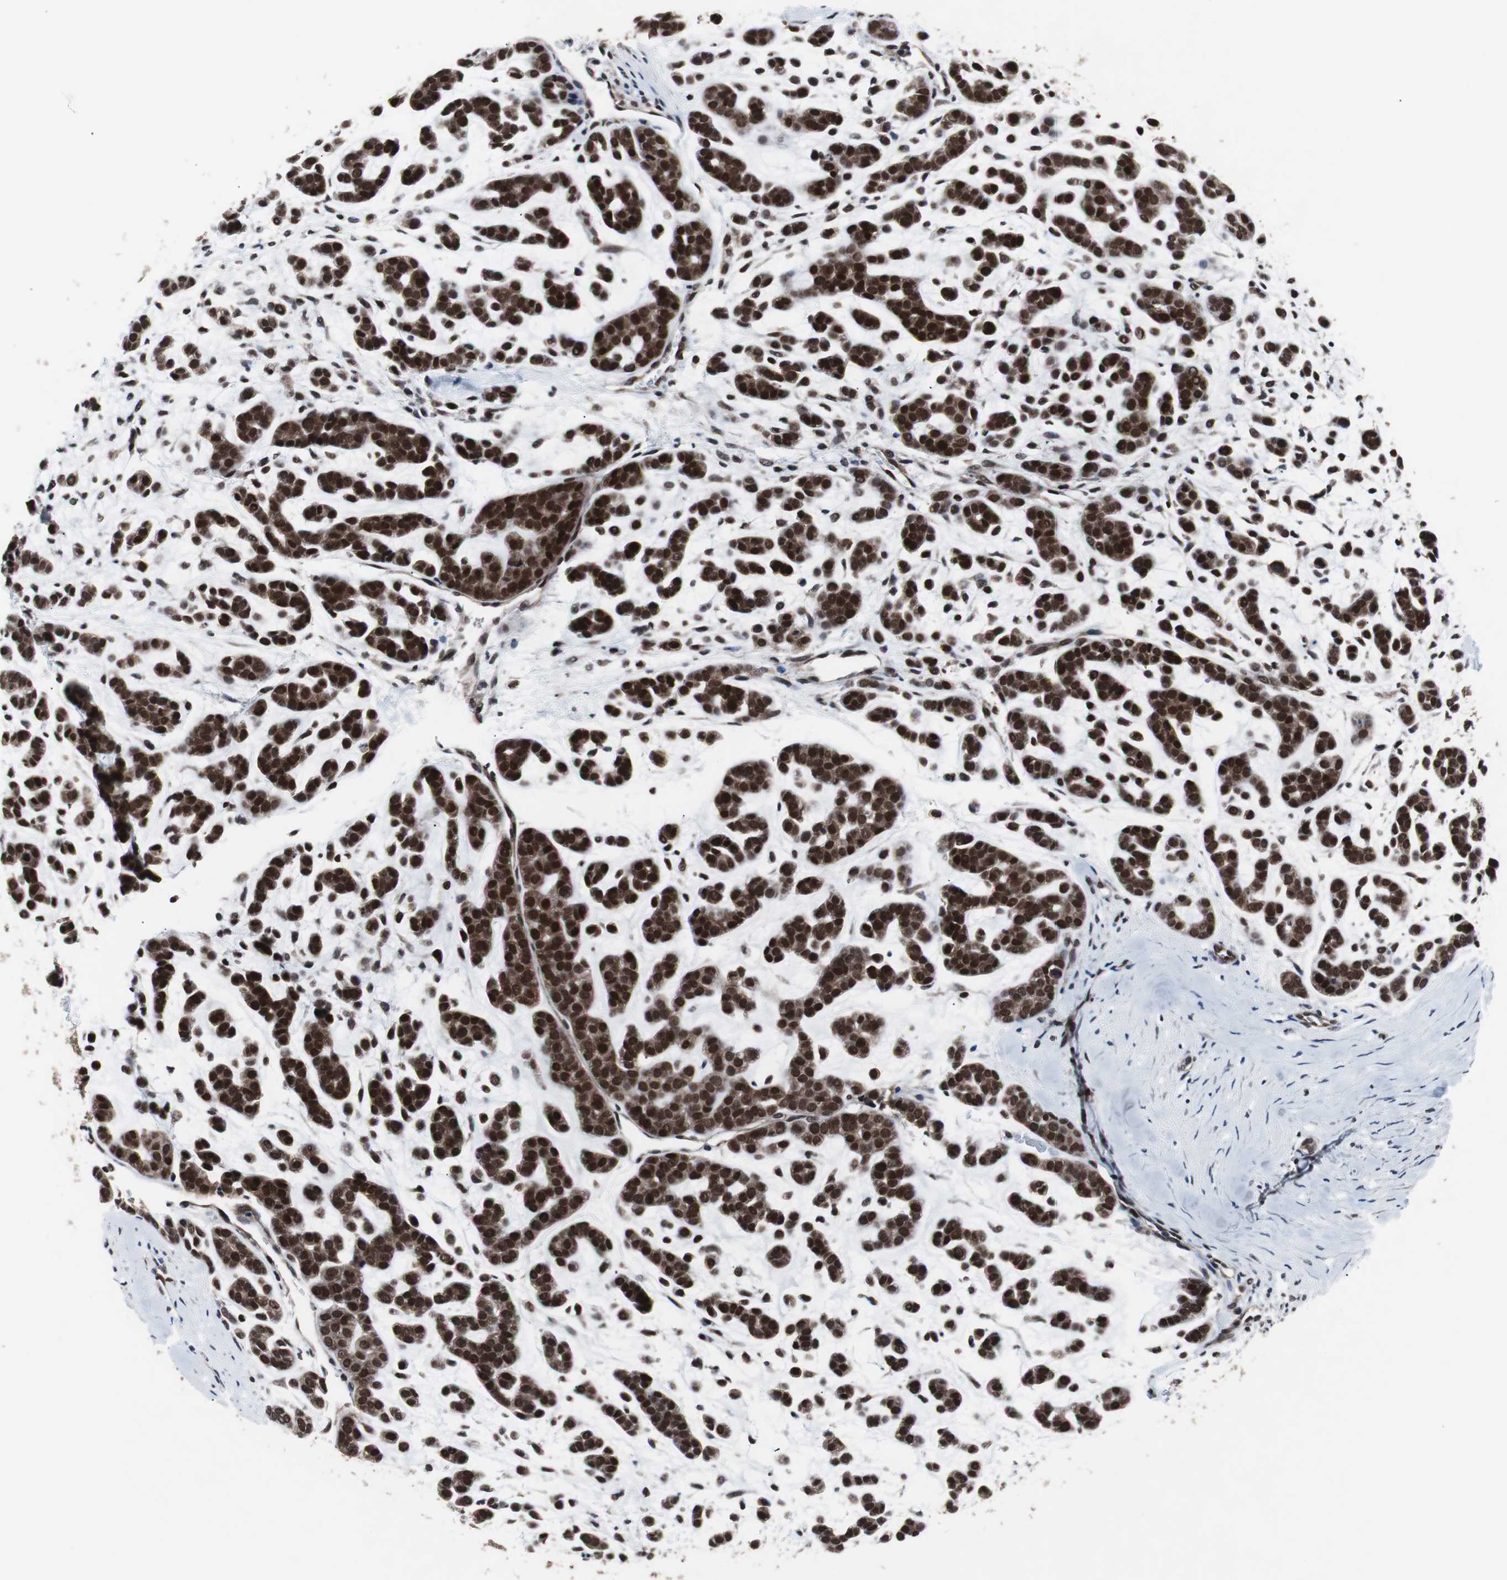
{"staining": {"intensity": "strong", "quantity": ">75%", "location": "cytoplasmic/membranous,nuclear"}, "tissue": "head and neck cancer", "cell_type": "Tumor cells", "image_type": "cancer", "snomed": [{"axis": "morphology", "description": "Adenocarcinoma, NOS"}, {"axis": "morphology", "description": "Adenoma, NOS"}, {"axis": "topography", "description": "Head-Neck"}], "caption": "A histopathology image of human head and neck cancer stained for a protein demonstrates strong cytoplasmic/membranous and nuclear brown staining in tumor cells.", "gene": "GTF2F2", "patient": {"sex": "female", "age": 55}}